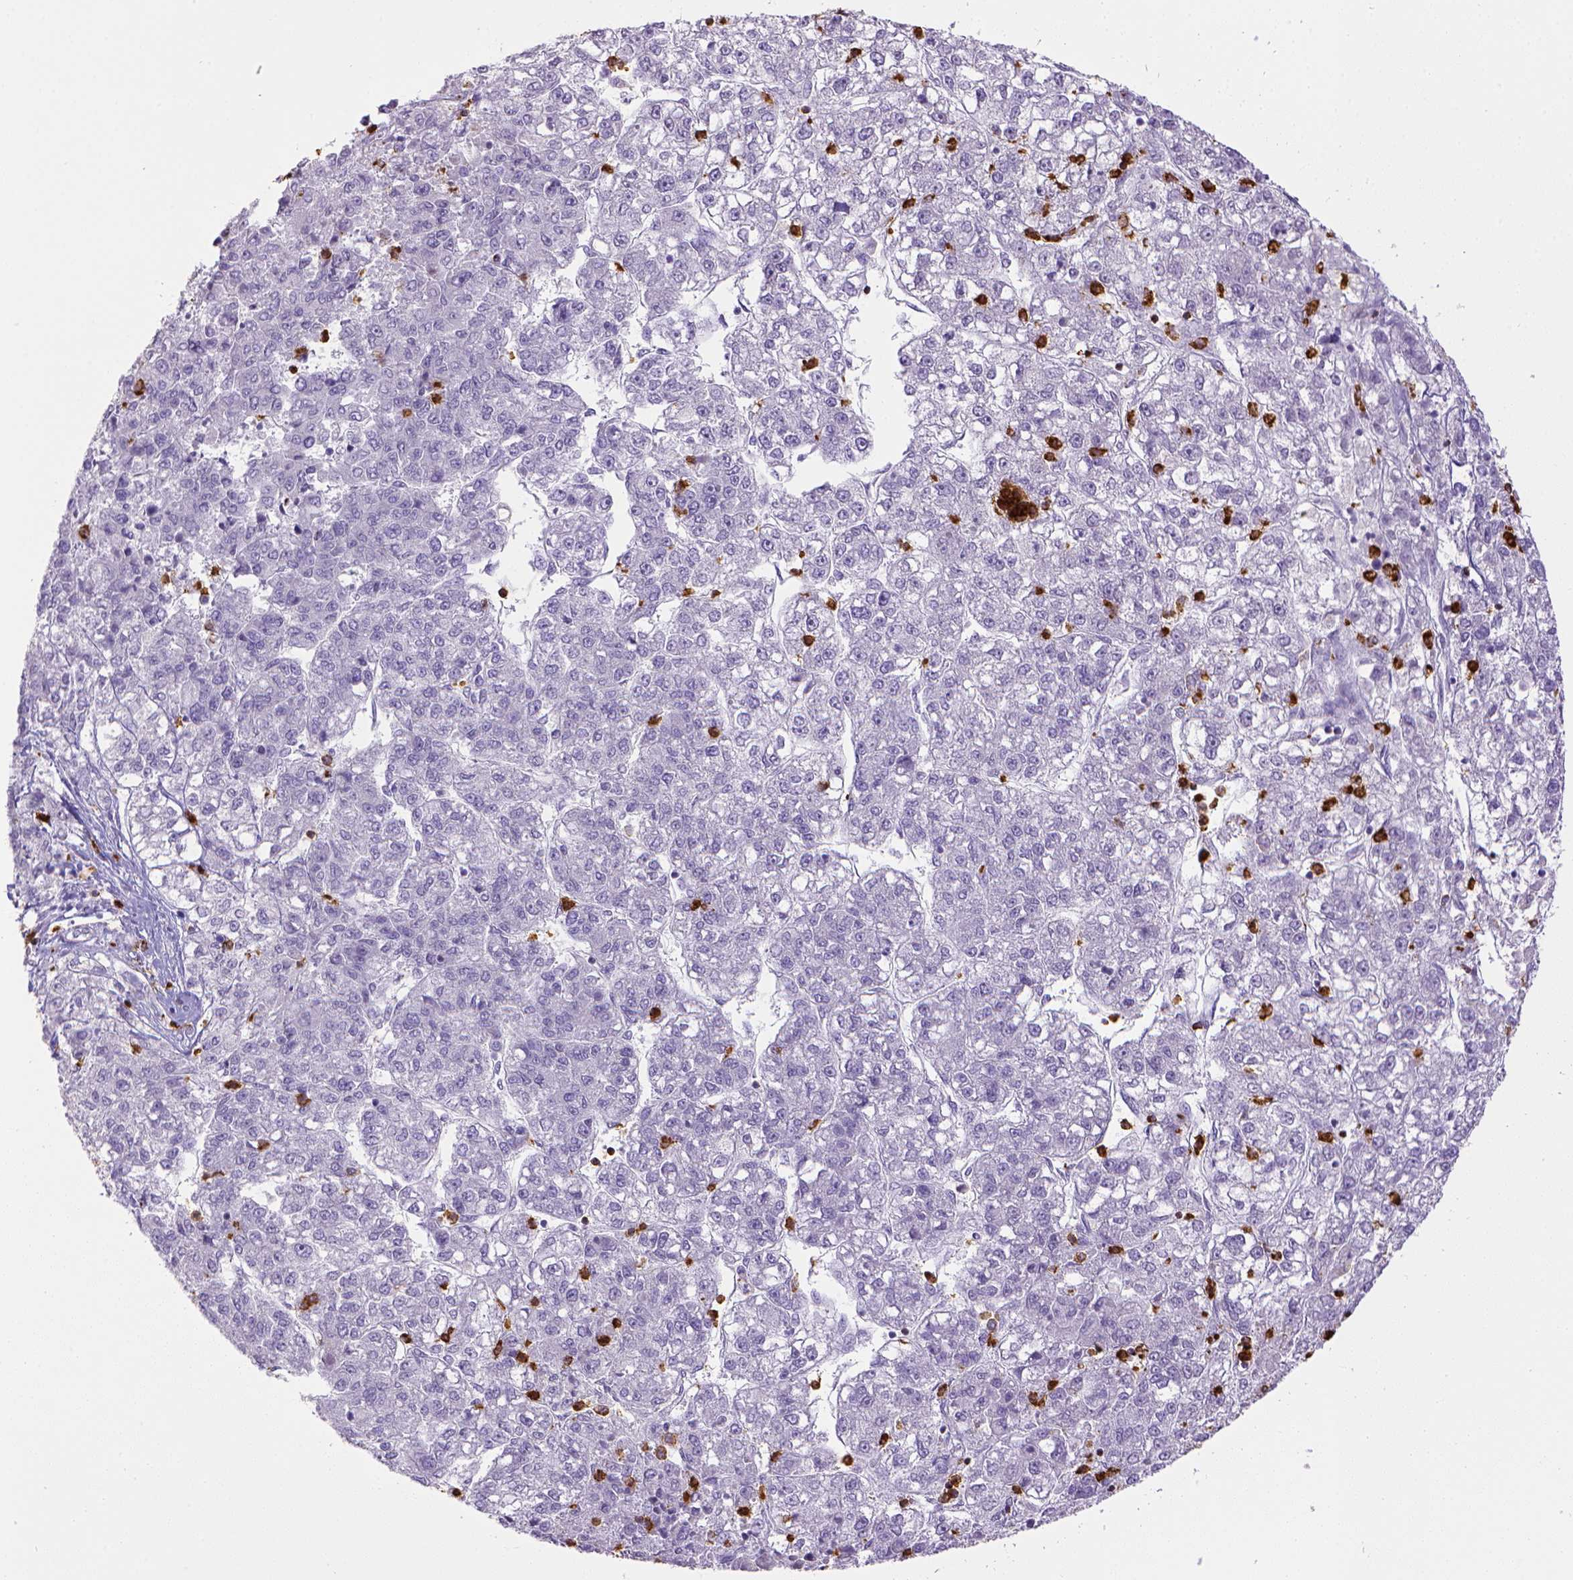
{"staining": {"intensity": "negative", "quantity": "none", "location": "none"}, "tissue": "liver cancer", "cell_type": "Tumor cells", "image_type": "cancer", "snomed": [{"axis": "morphology", "description": "Carcinoma, Hepatocellular, NOS"}, {"axis": "topography", "description": "Liver"}], "caption": "The image shows no significant expression in tumor cells of liver hepatocellular carcinoma. The staining is performed using DAB brown chromogen with nuclei counter-stained in using hematoxylin.", "gene": "ITGAM", "patient": {"sex": "male", "age": 56}}